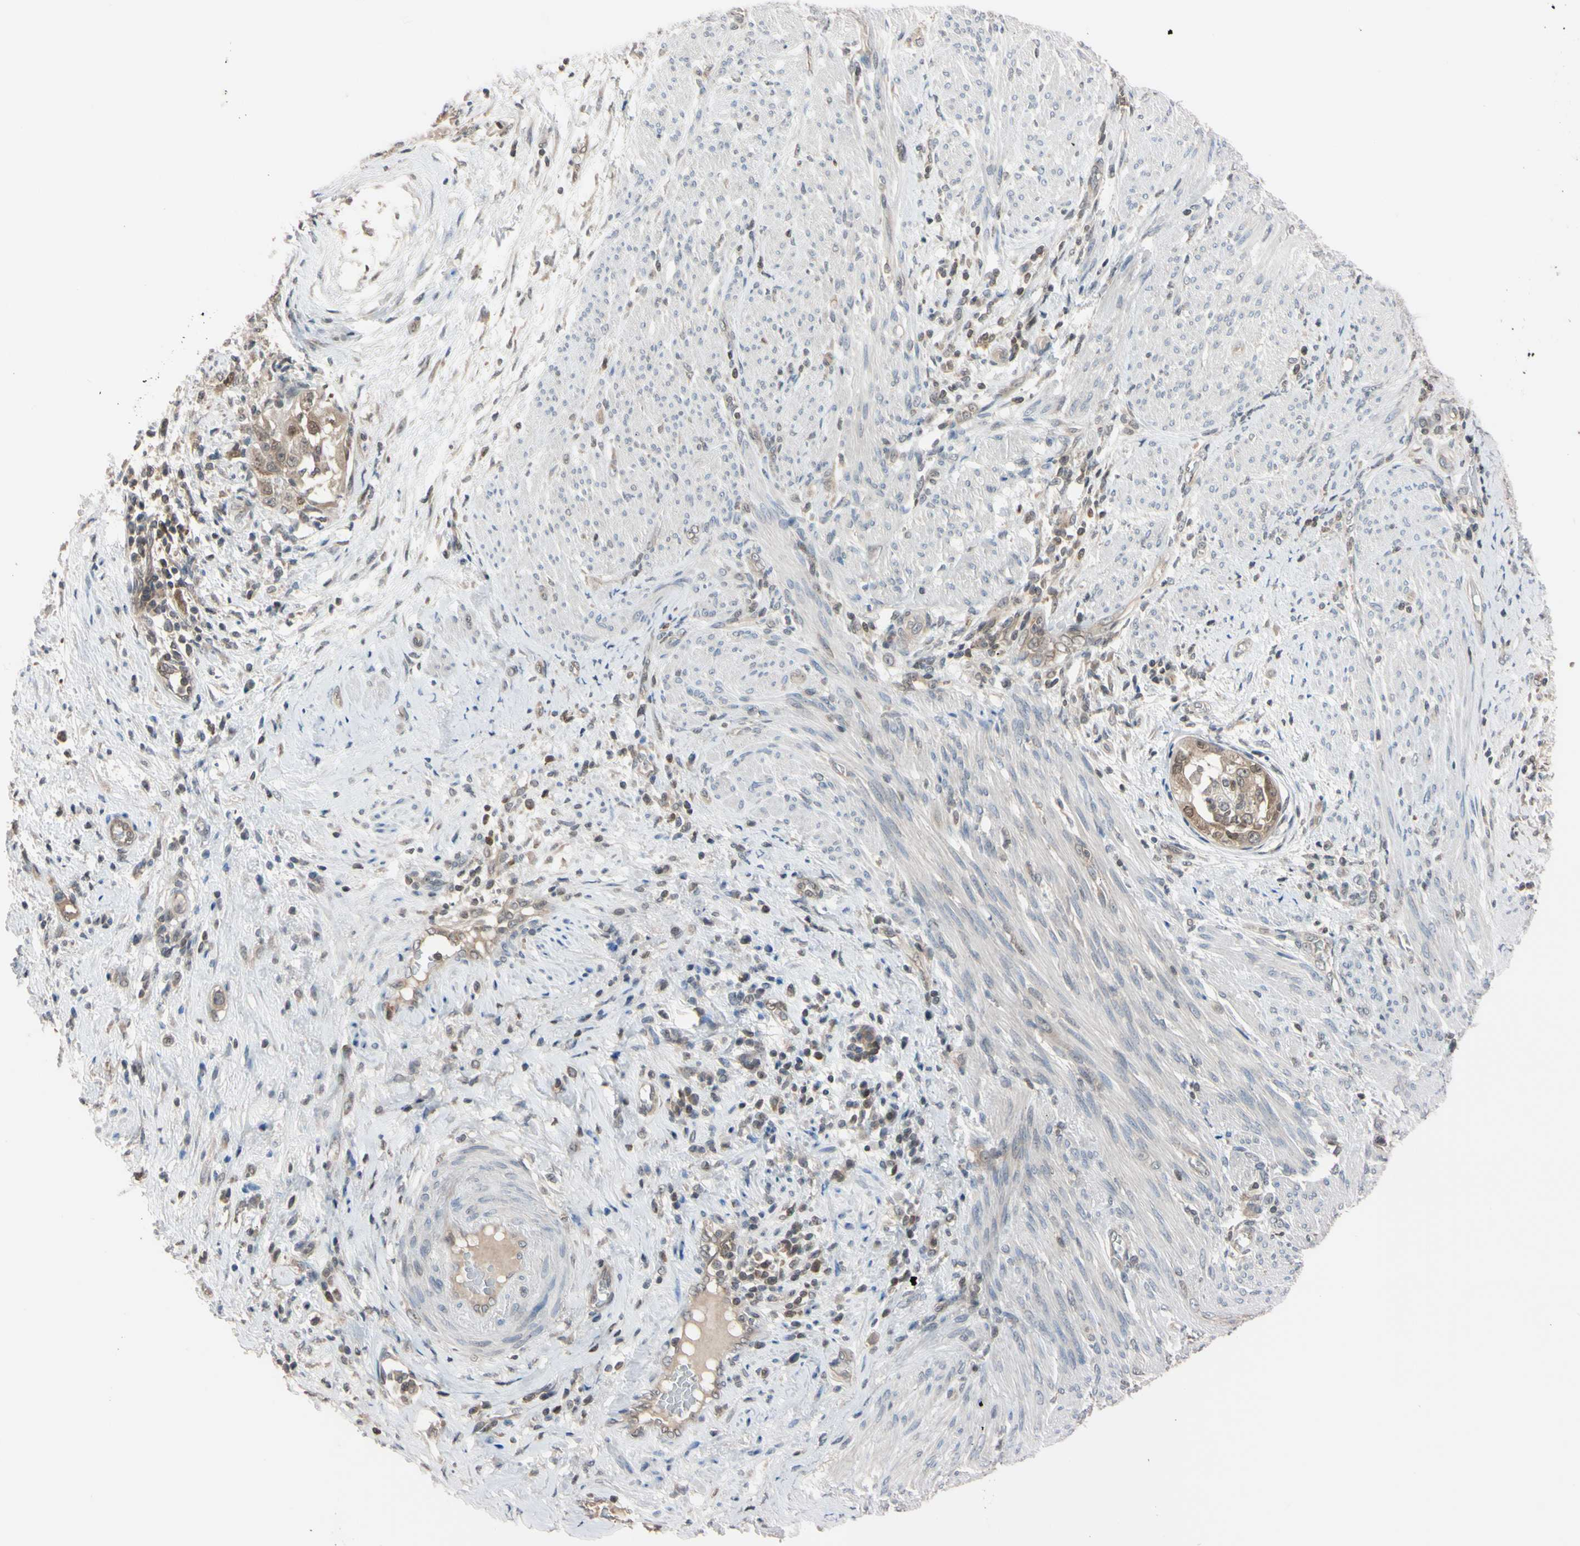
{"staining": {"intensity": "weak", "quantity": ">75%", "location": "cytoplasmic/membranous"}, "tissue": "endometrial cancer", "cell_type": "Tumor cells", "image_type": "cancer", "snomed": [{"axis": "morphology", "description": "Adenocarcinoma, NOS"}, {"axis": "topography", "description": "Endometrium"}], "caption": "Immunohistochemistry (IHC) photomicrograph of adenocarcinoma (endometrial) stained for a protein (brown), which exhibits low levels of weak cytoplasmic/membranous staining in approximately >75% of tumor cells.", "gene": "UBE2I", "patient": {"sex": "female", "age": 85}}